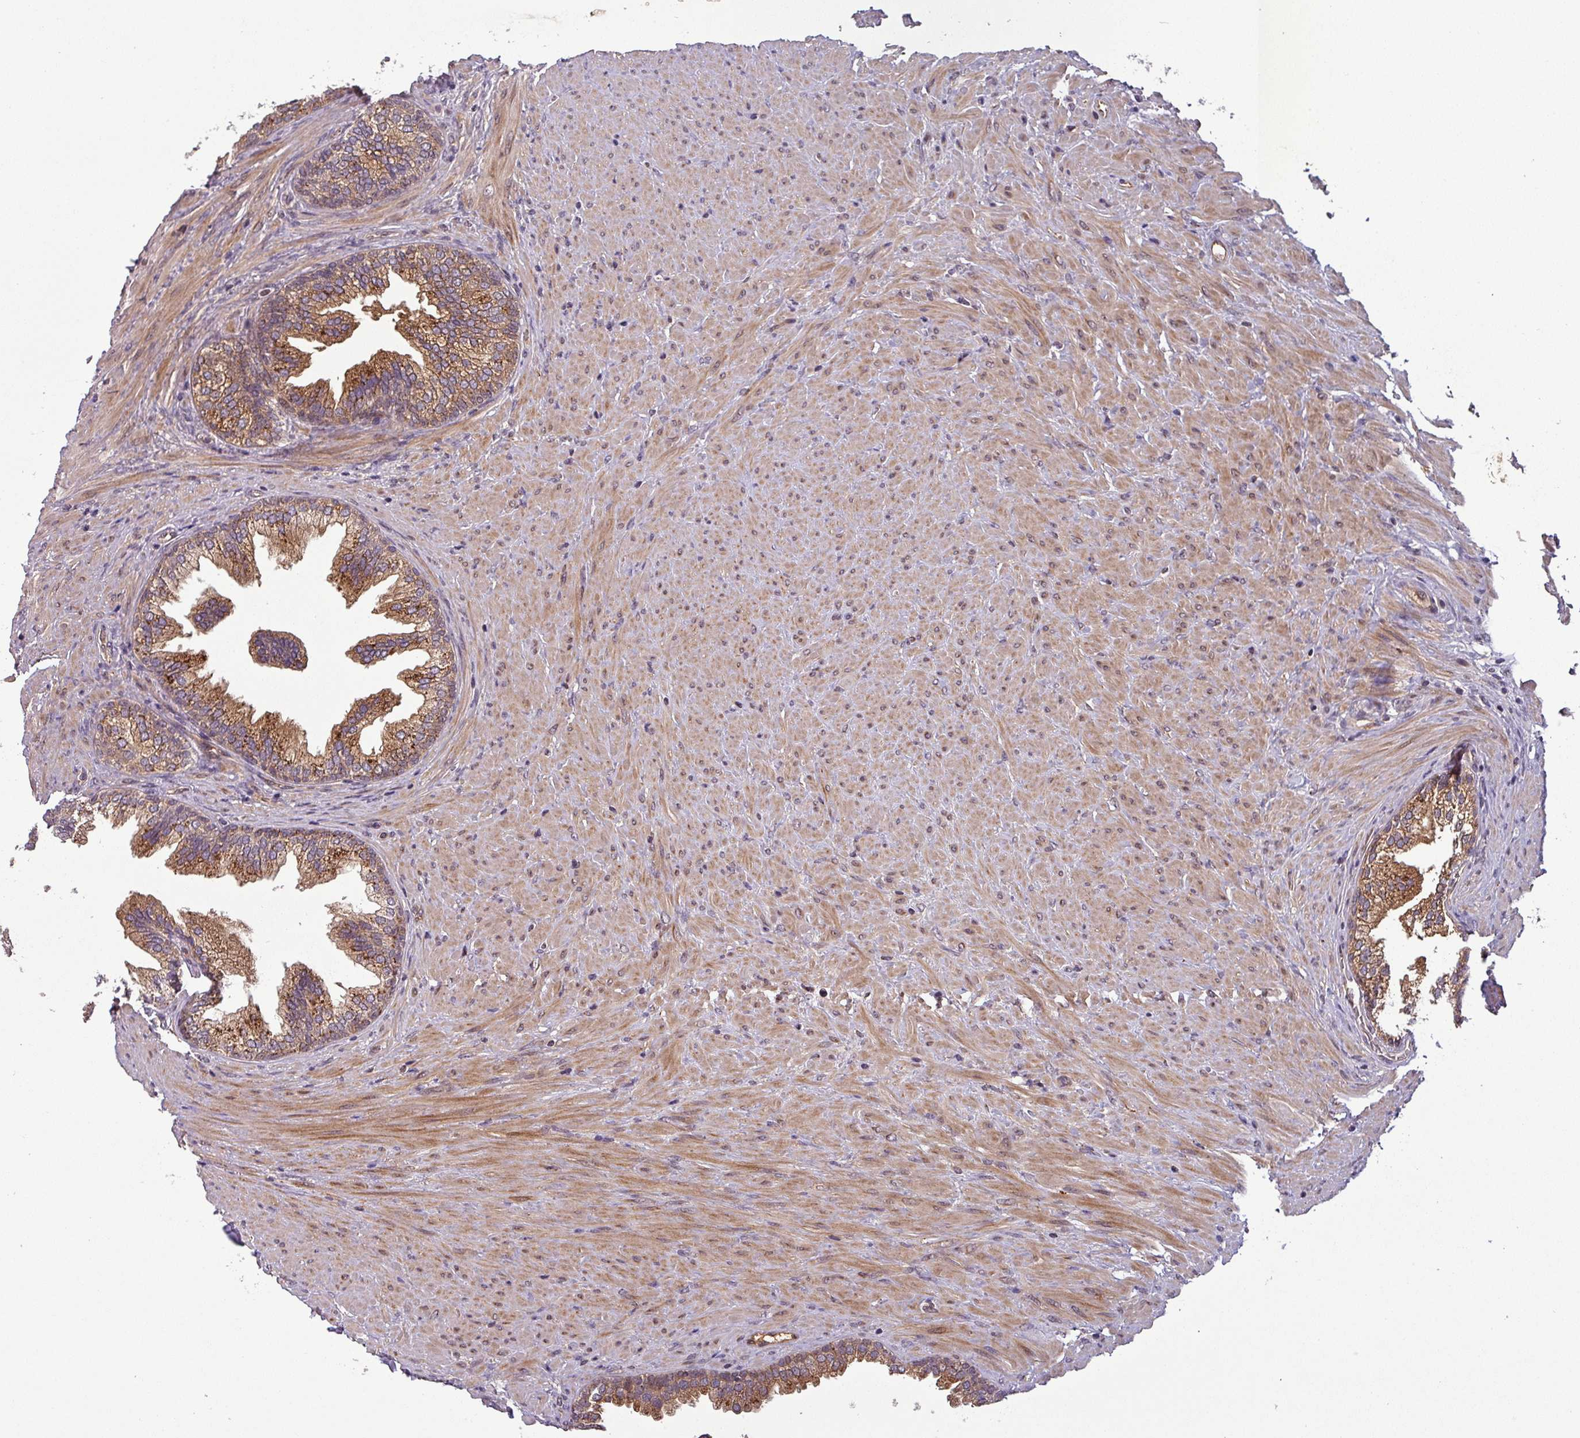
{"staining": {"intensity": "moderate", "quantity": ">75%", "location": "cytoplasmic/membranous"}, "tissue": "prostate", "cell_type": "Glandular cells", "image_type": "normal", "snomed": [{"axis": "morphology", "description": "Normal tissue, NOS"}, {"axis": "topography", "description": "Prostate"}], "caption": "Immunohistochemistry (IHC) staining of benign prostate, which demonstrates medium levels of moderate cytoplasmic/membranous expression in about >75% of glandular cells indicating moderate cytoplasmic/membranous protein staining. The staining was performed using DAB (brown) for protein detection and nuclei were counterstained in hematoxylin (blue).", "gene": "PUS1", "patient": {"sex": "male", "age": 76}}